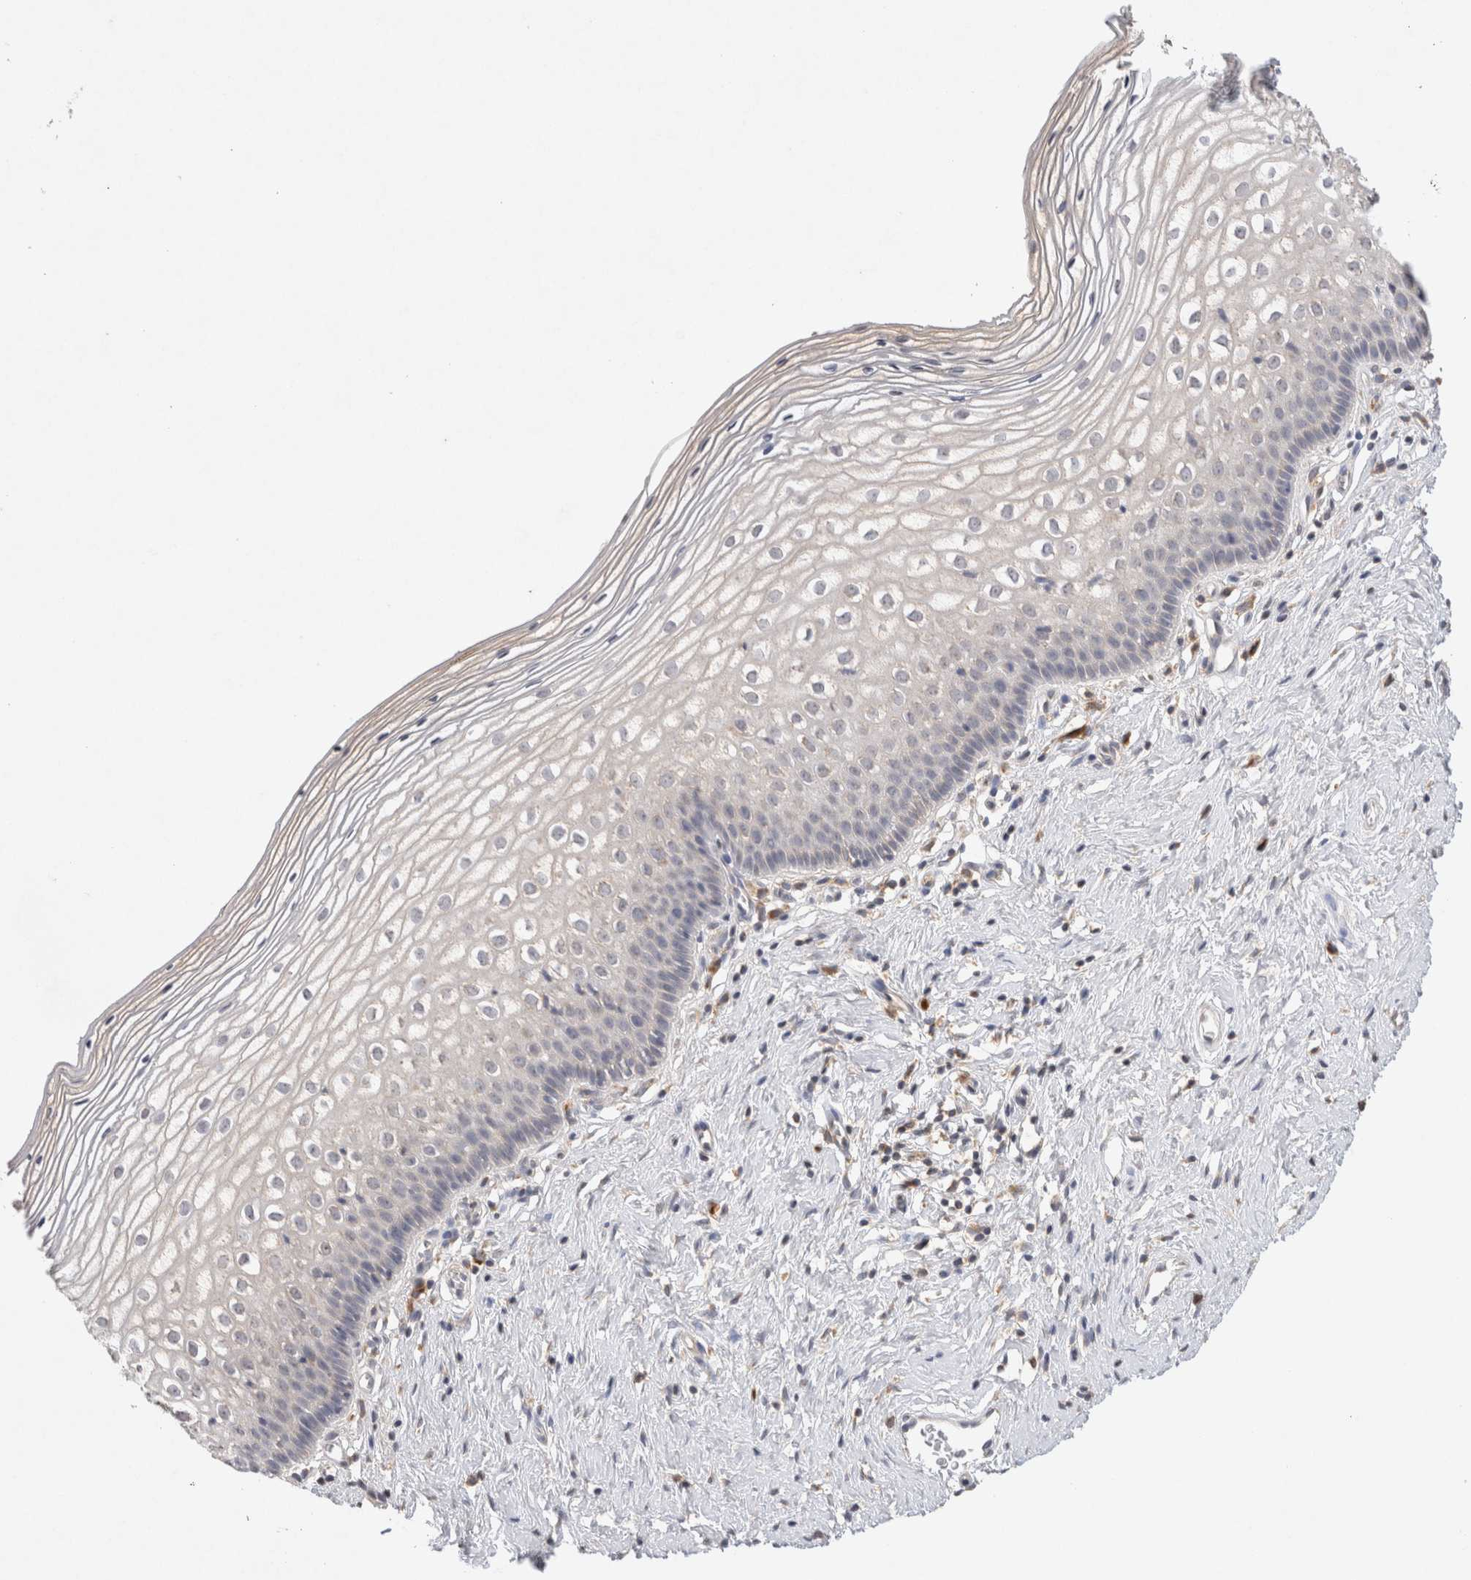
{"staining": {"intensity": "weak", "quantity": "25%-75%", "location": "cytoplasmic/membranous"}, "tissue": "cervix", "cell_type": "Glandular cells", "image_type": "normal", "snomed": [{"axis": "morphology", "description": "Normal tissue, NOS"}, {"axis": "topography", "description": "Cervix"}], "caption": "Human cervix stained for a protein (brown) reveals weak cytoplasmic/membranous positive positivity in approximately 25%-75% of glandular cells.", "gene": "GAS1", "patient": {"sex": "female", "age": 27}}